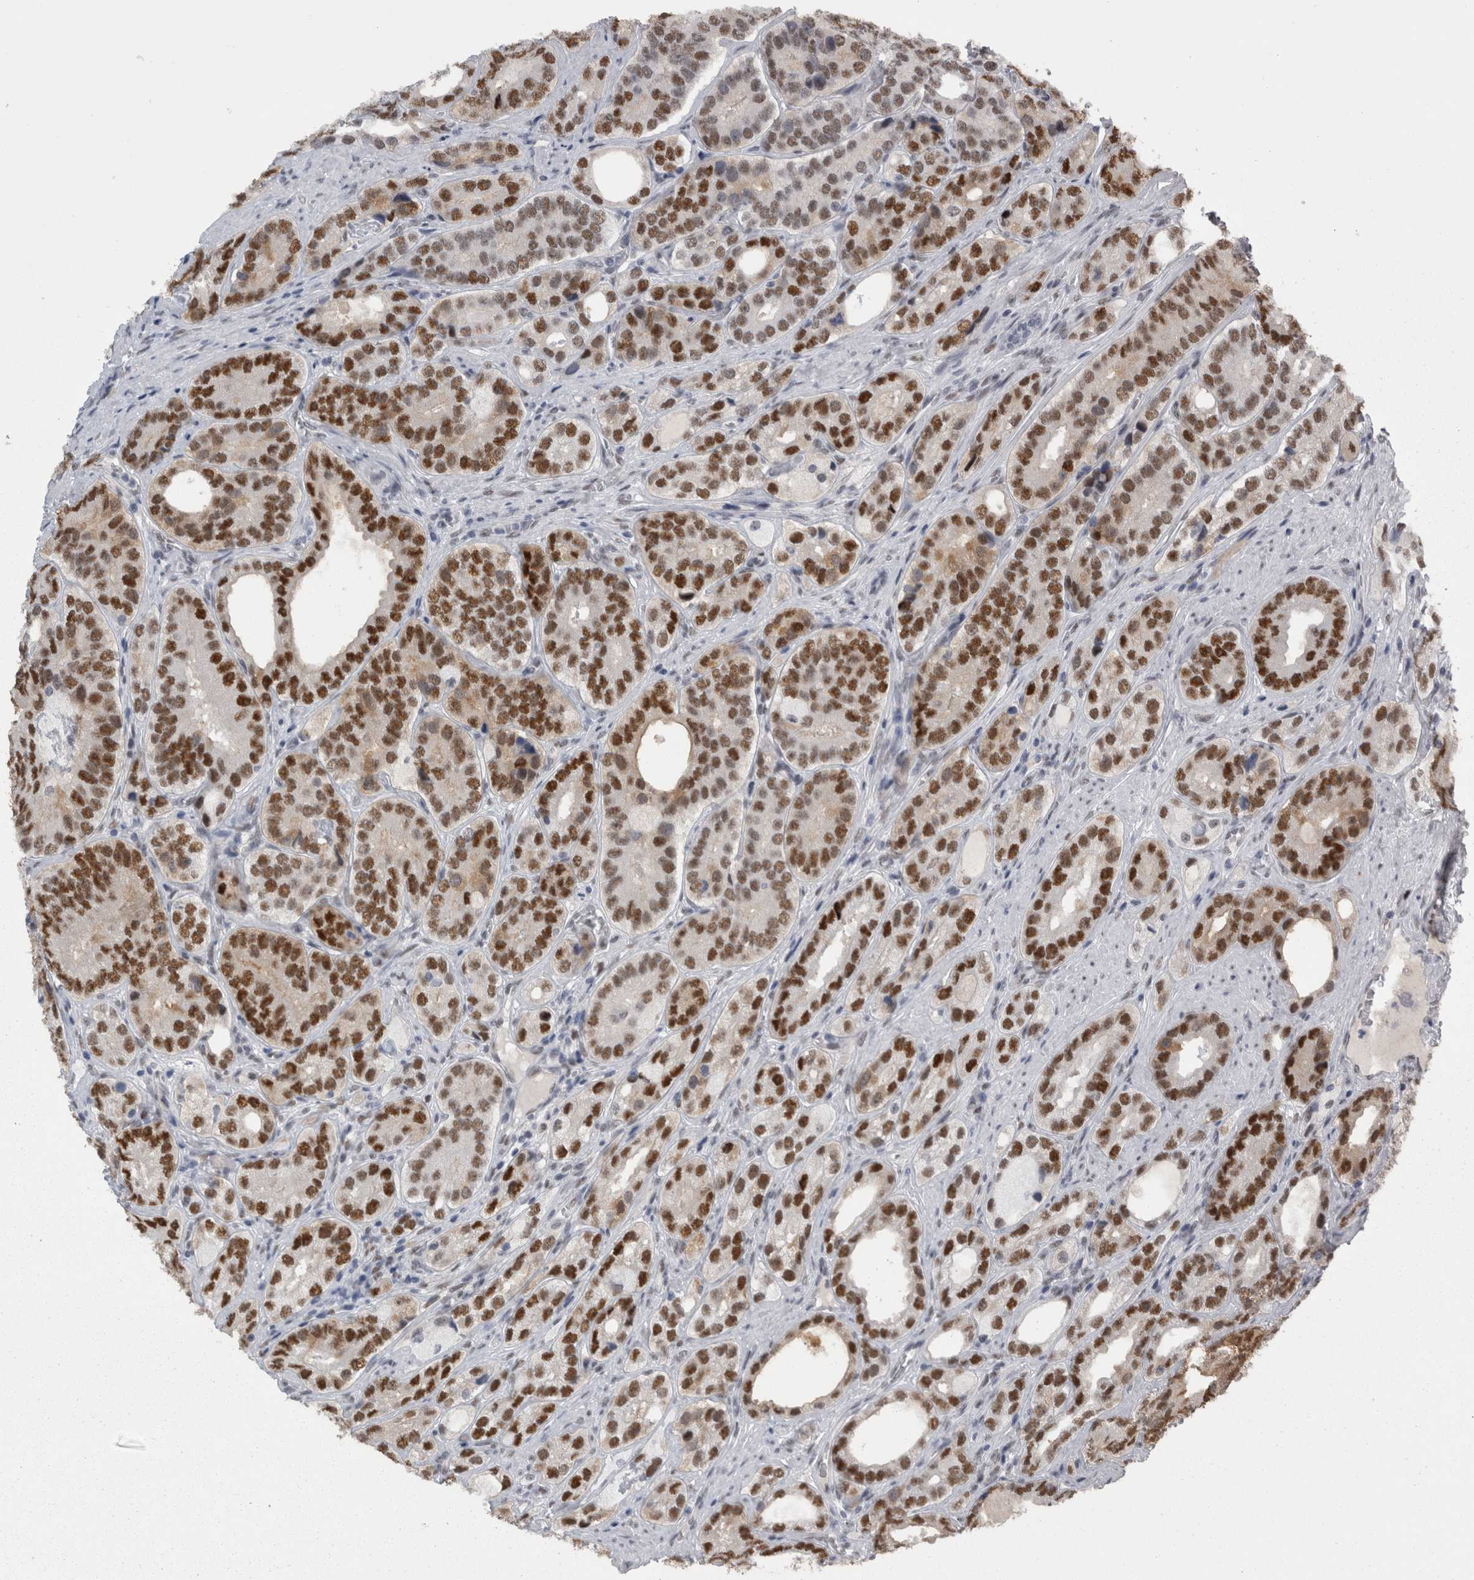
{"staining": {"intensity": "strong", "quantity": "25%-75%", "location": "nuclear"}, "tissue": "prostate cancer", "cell_type": "Tumor cells", "image_type": "cancer", "snomed": [{"axis": "morphology", "description": "Adenocarcinoma, High grade"}, {"axis": "topography", "description": "Prostate"}], "caption": "Tumor cells display high levels of strong nuclear positivity in about 25%-75% of cells in human prostate cancer (adenocarcinoma (high-grade)).", "gene": "C1orf54", "patient": {"sex": "male", "age": 56}}